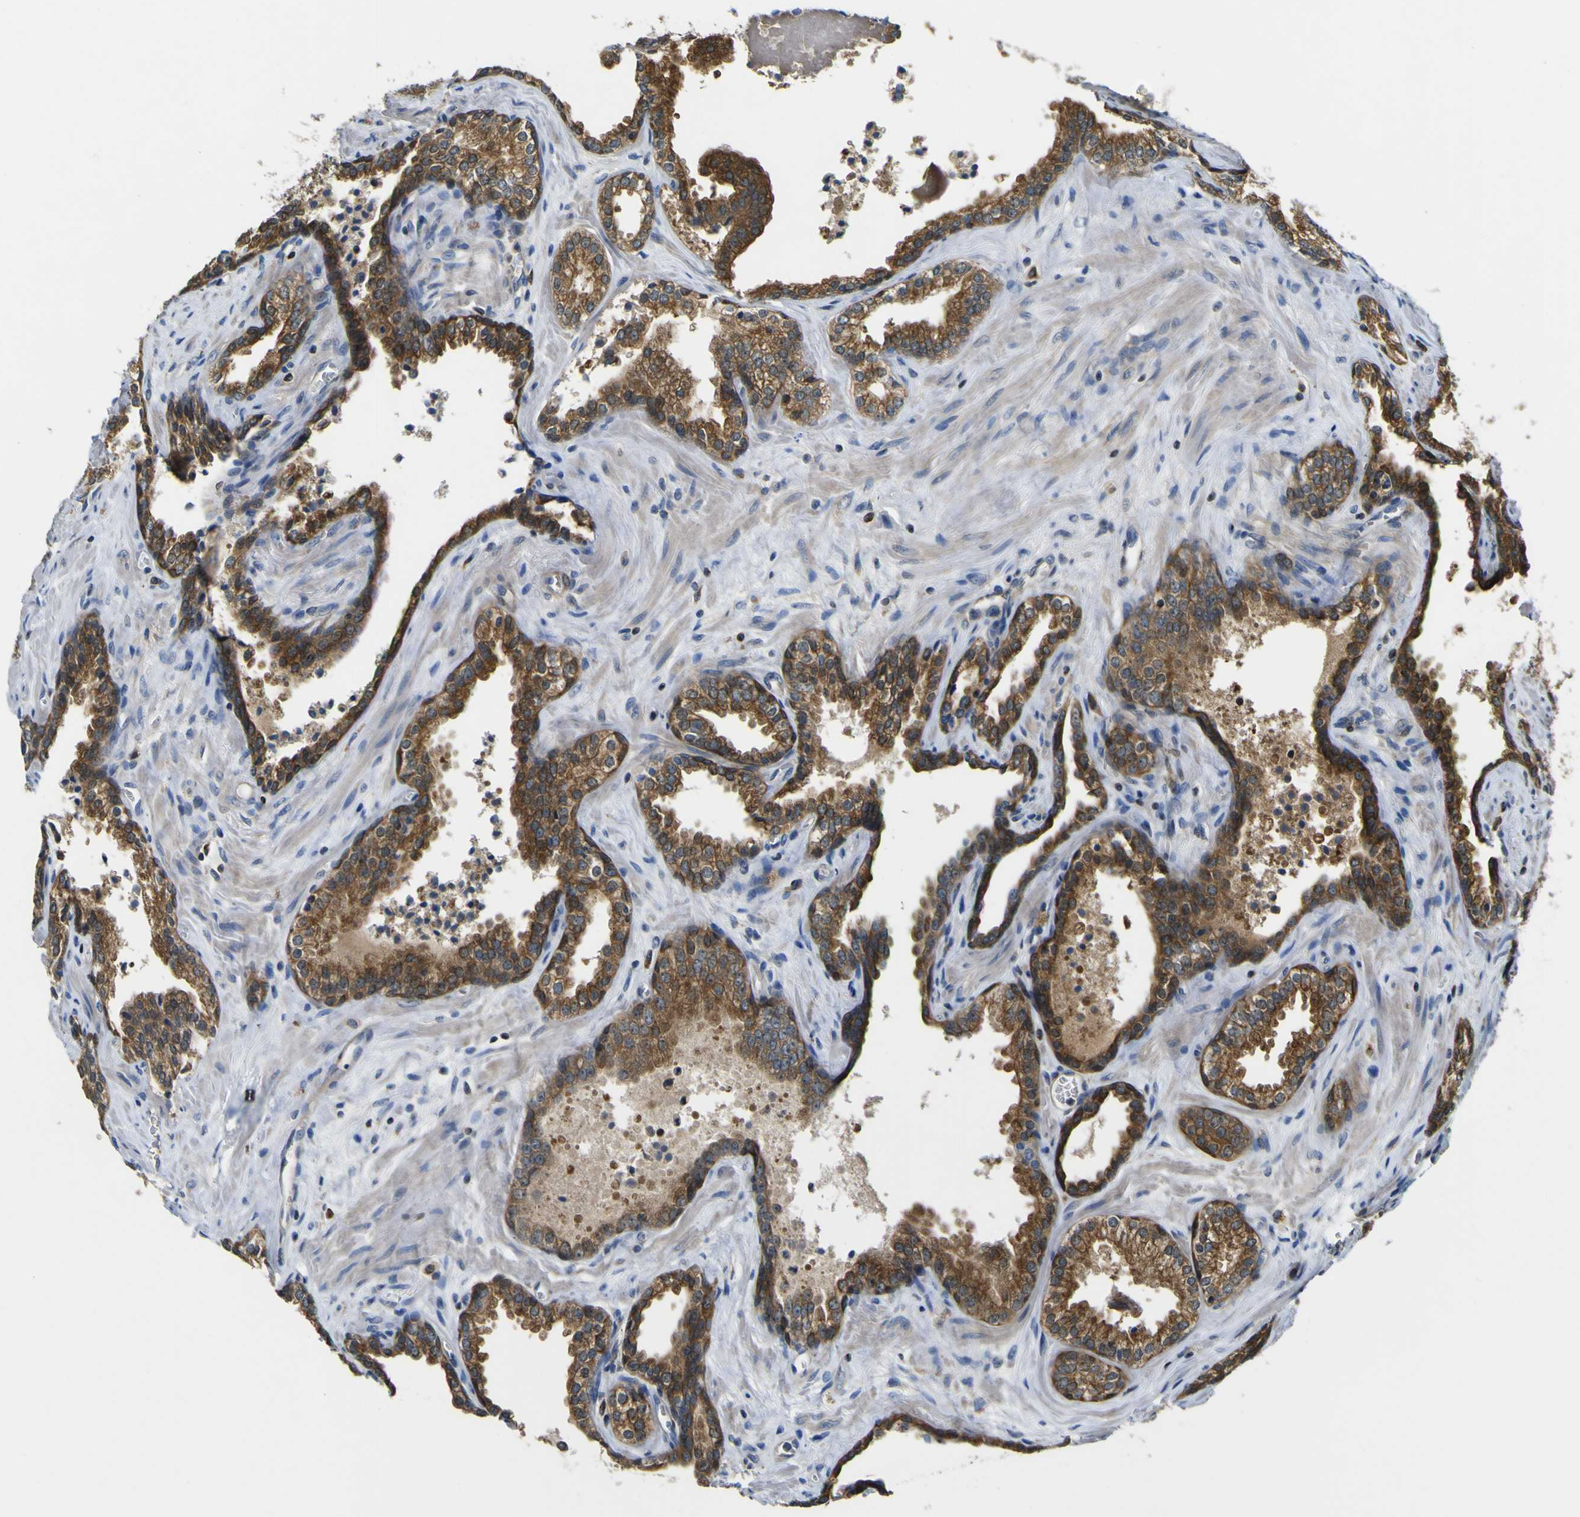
{"staining": {"intensity": "strong", "quantity": ">75%", "location": "cytoplasmic/membranous"}, "tissue": "prostate cancer", "cell_type": "Tumor cells", "image_type": "cancer", "snomed": [{"axis": "morphology", "description": "Adenocarcinoma, Low grade"}, {"axis": "topography", "description": "Prostate"}], "caption": "An image of prostate cancer (adenocarcinoma (low-grade)) stained for a protein exhibits strong cytoplasmic/membranous brown staining in tumor cells.", "gene": "EML2", "patient": {"sex": "male", "age": 60}}